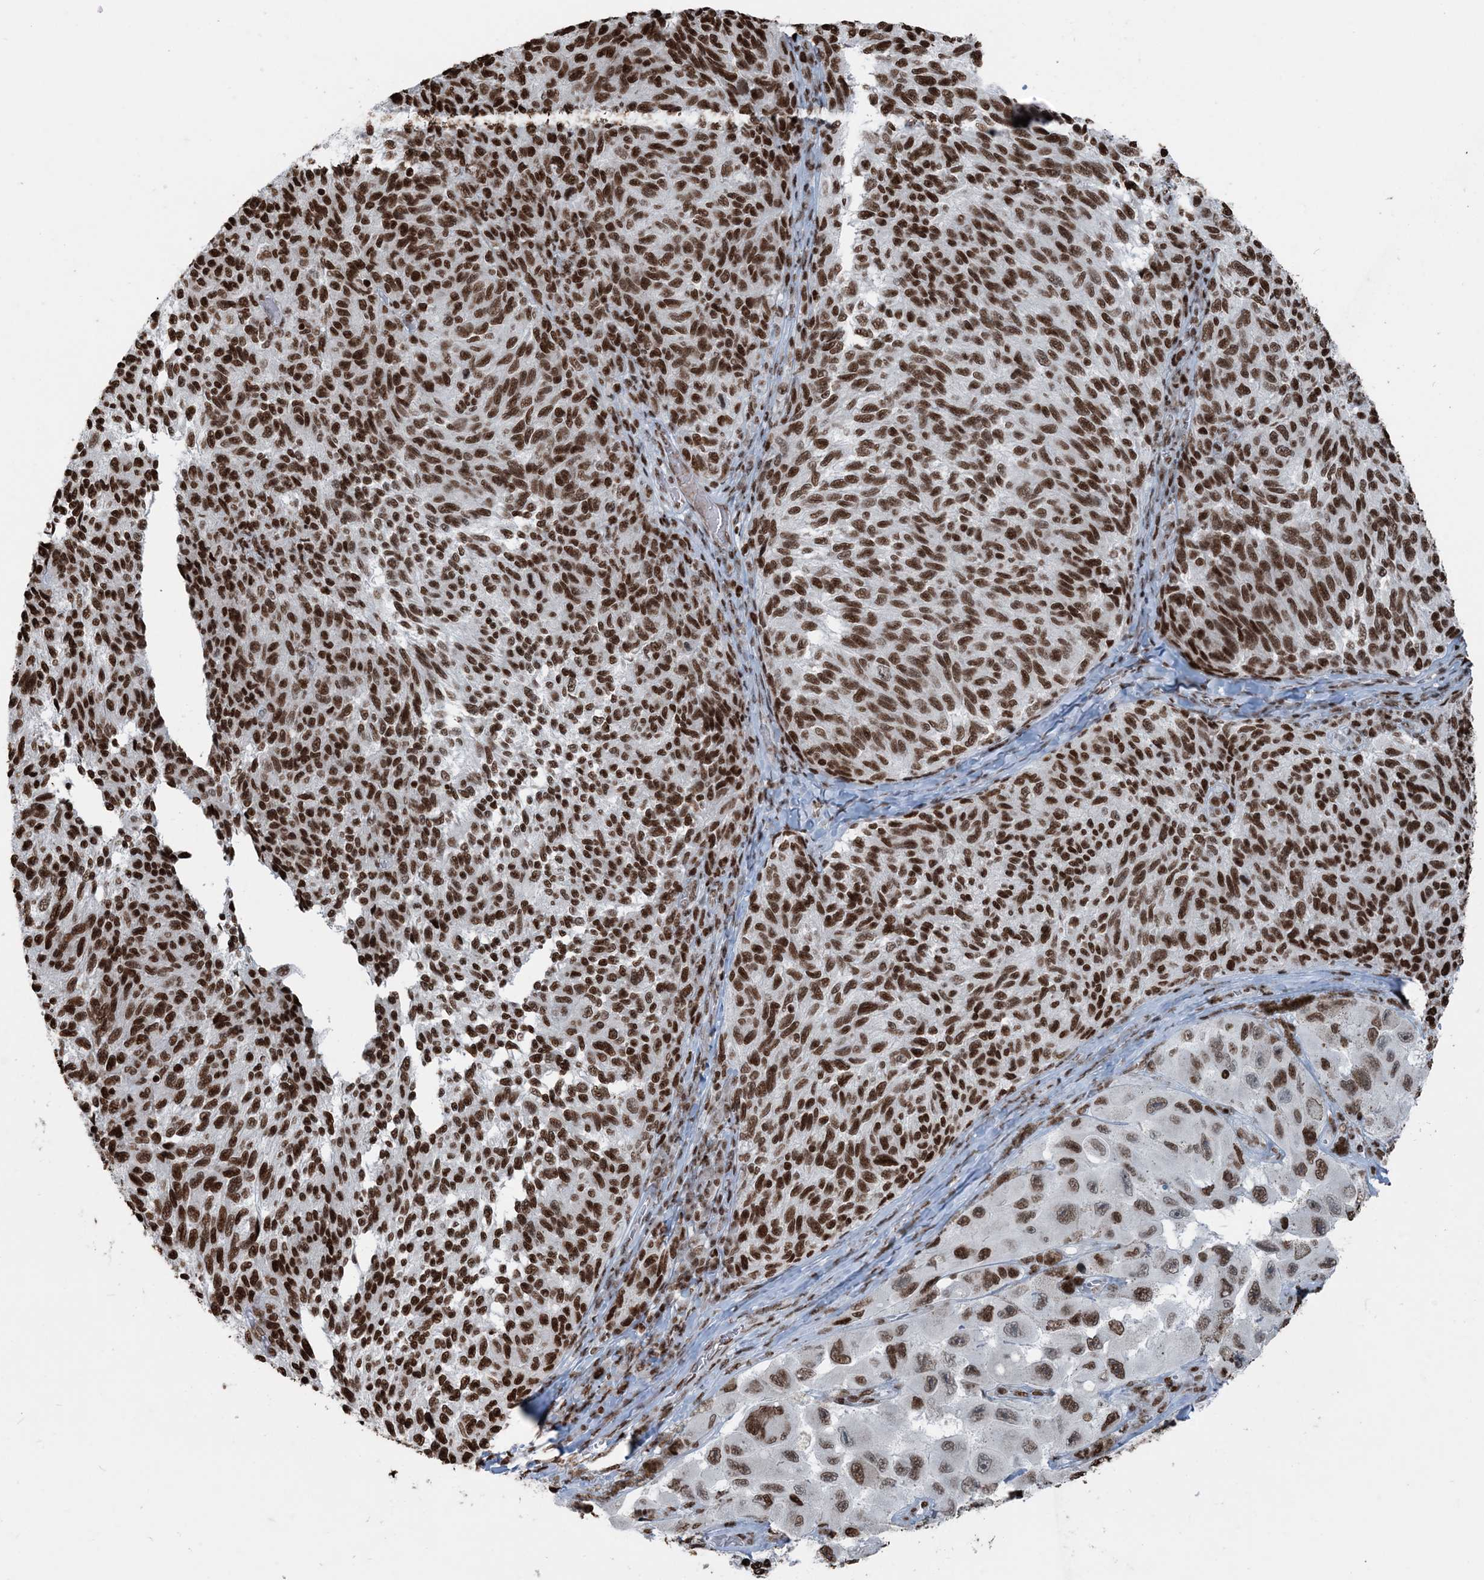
{"staining": {"intensity": "strong", "quantity": ">75%", "location": "nuclear"}, "tissue": "melanoma", "cell_type": "Tumor cells", "image_type": "cancer", "snomed": [{"axis": "morphology", "description": "Malignant melanoma, NOS"}, {"axis": "topography", "description": "Skin"}], "caption": "Immunohistochemical staining of malignant melanoma demonstrates strong nuclear protein expression in about >75% of tumor cells.", "gene": "H3-3B", "patient": {"sex": "female", "age": 73}}